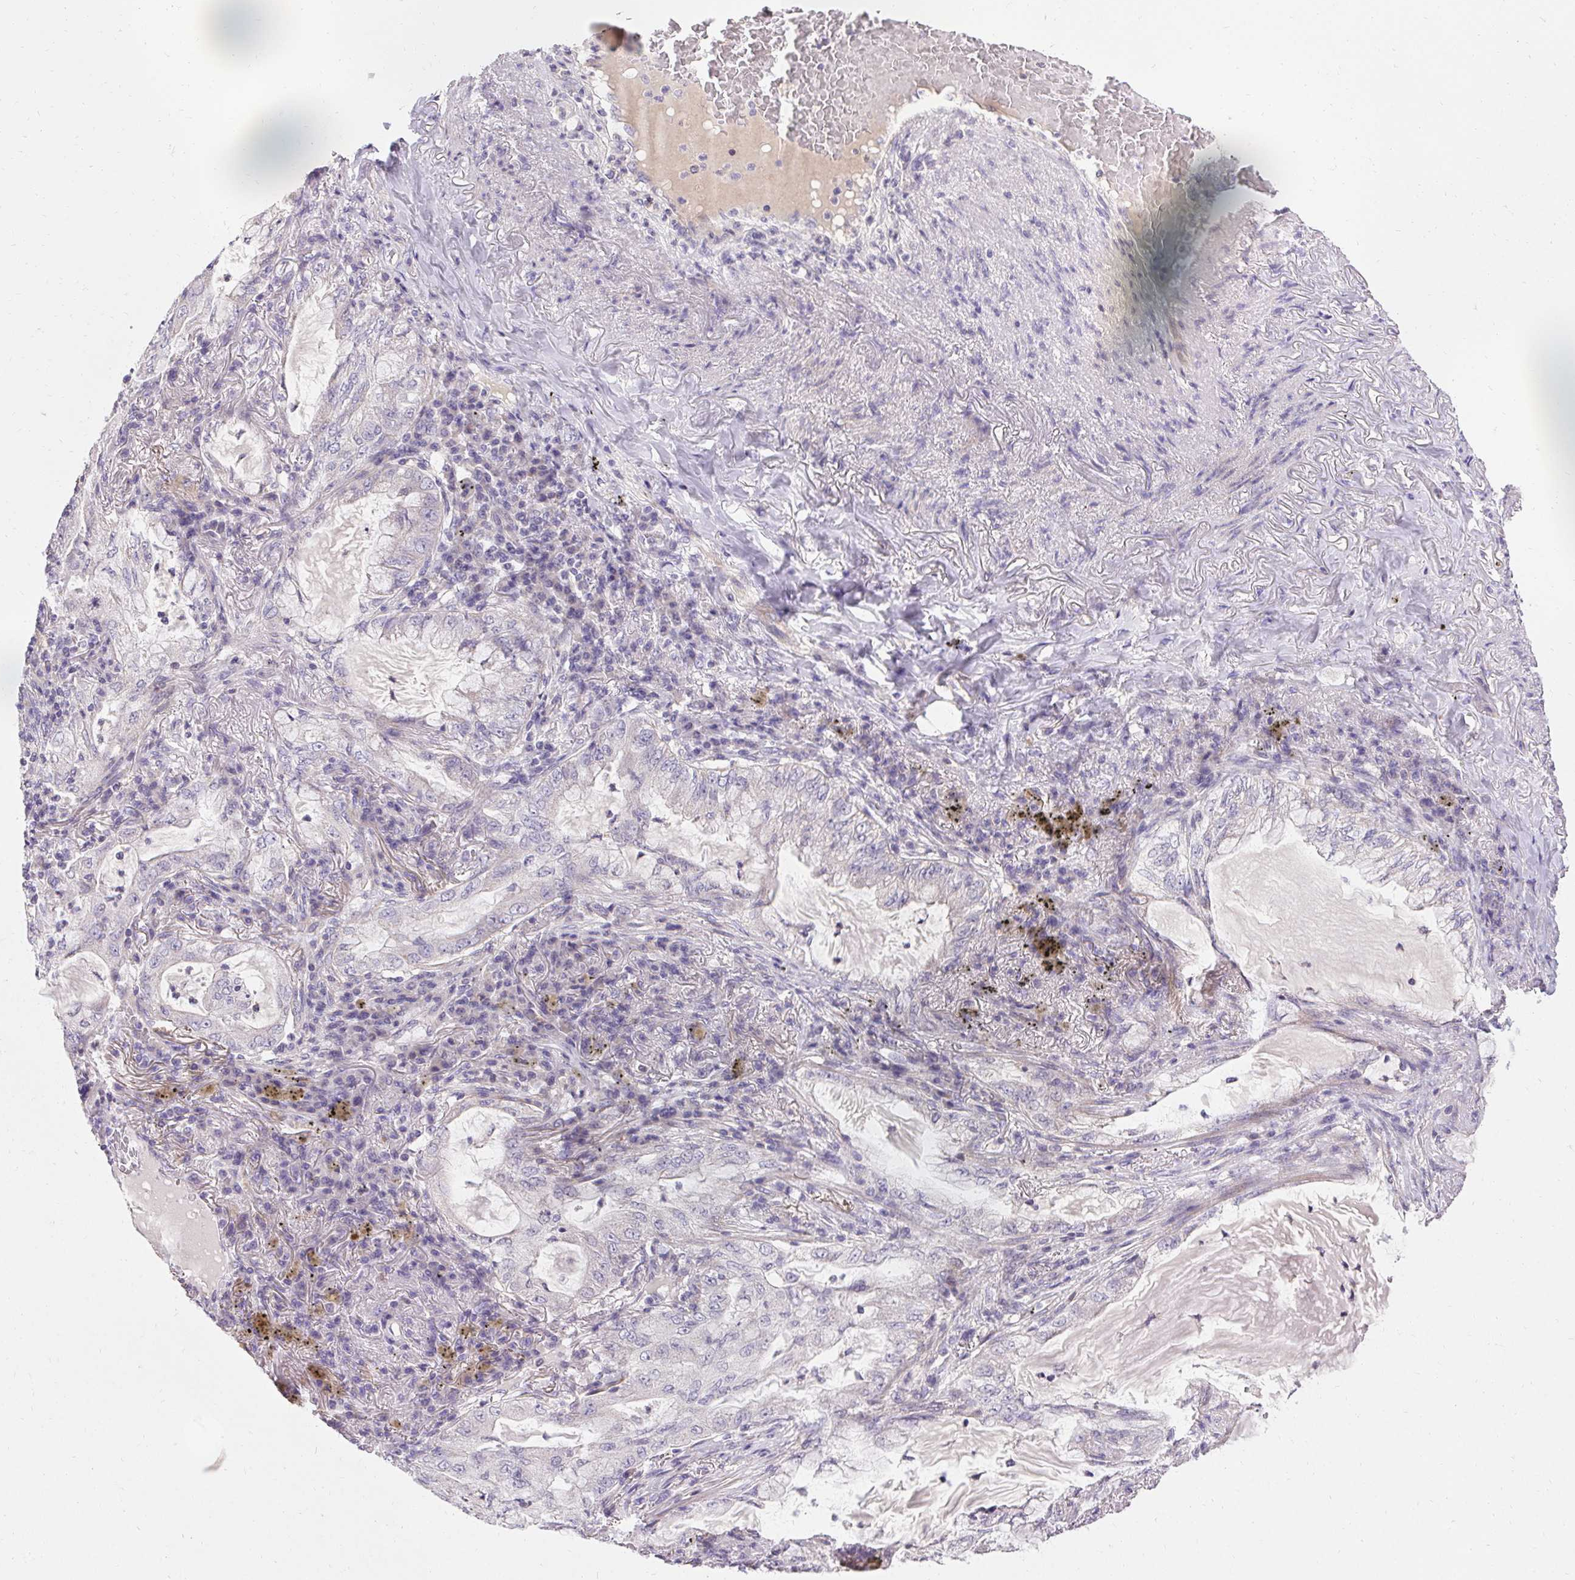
{"staining": {"intensity": "negative", "quantity": "none", "location": "none"}, "tissue": "lung cancer", "cell_type": "Tumor cells", "image_type": "cancer", "snomed": [{"axis": "morphology", "description": "Adenocarcinoma, NOS"}, {"axis": "topography", "description": "Lung"}], "caption": "An IHC photomicrograph of lung cancer is shown. There is no staining in tumor cells of lung cancer.", "gene": "TRIP13", "patient": {"sex": "female", "age": 73}}